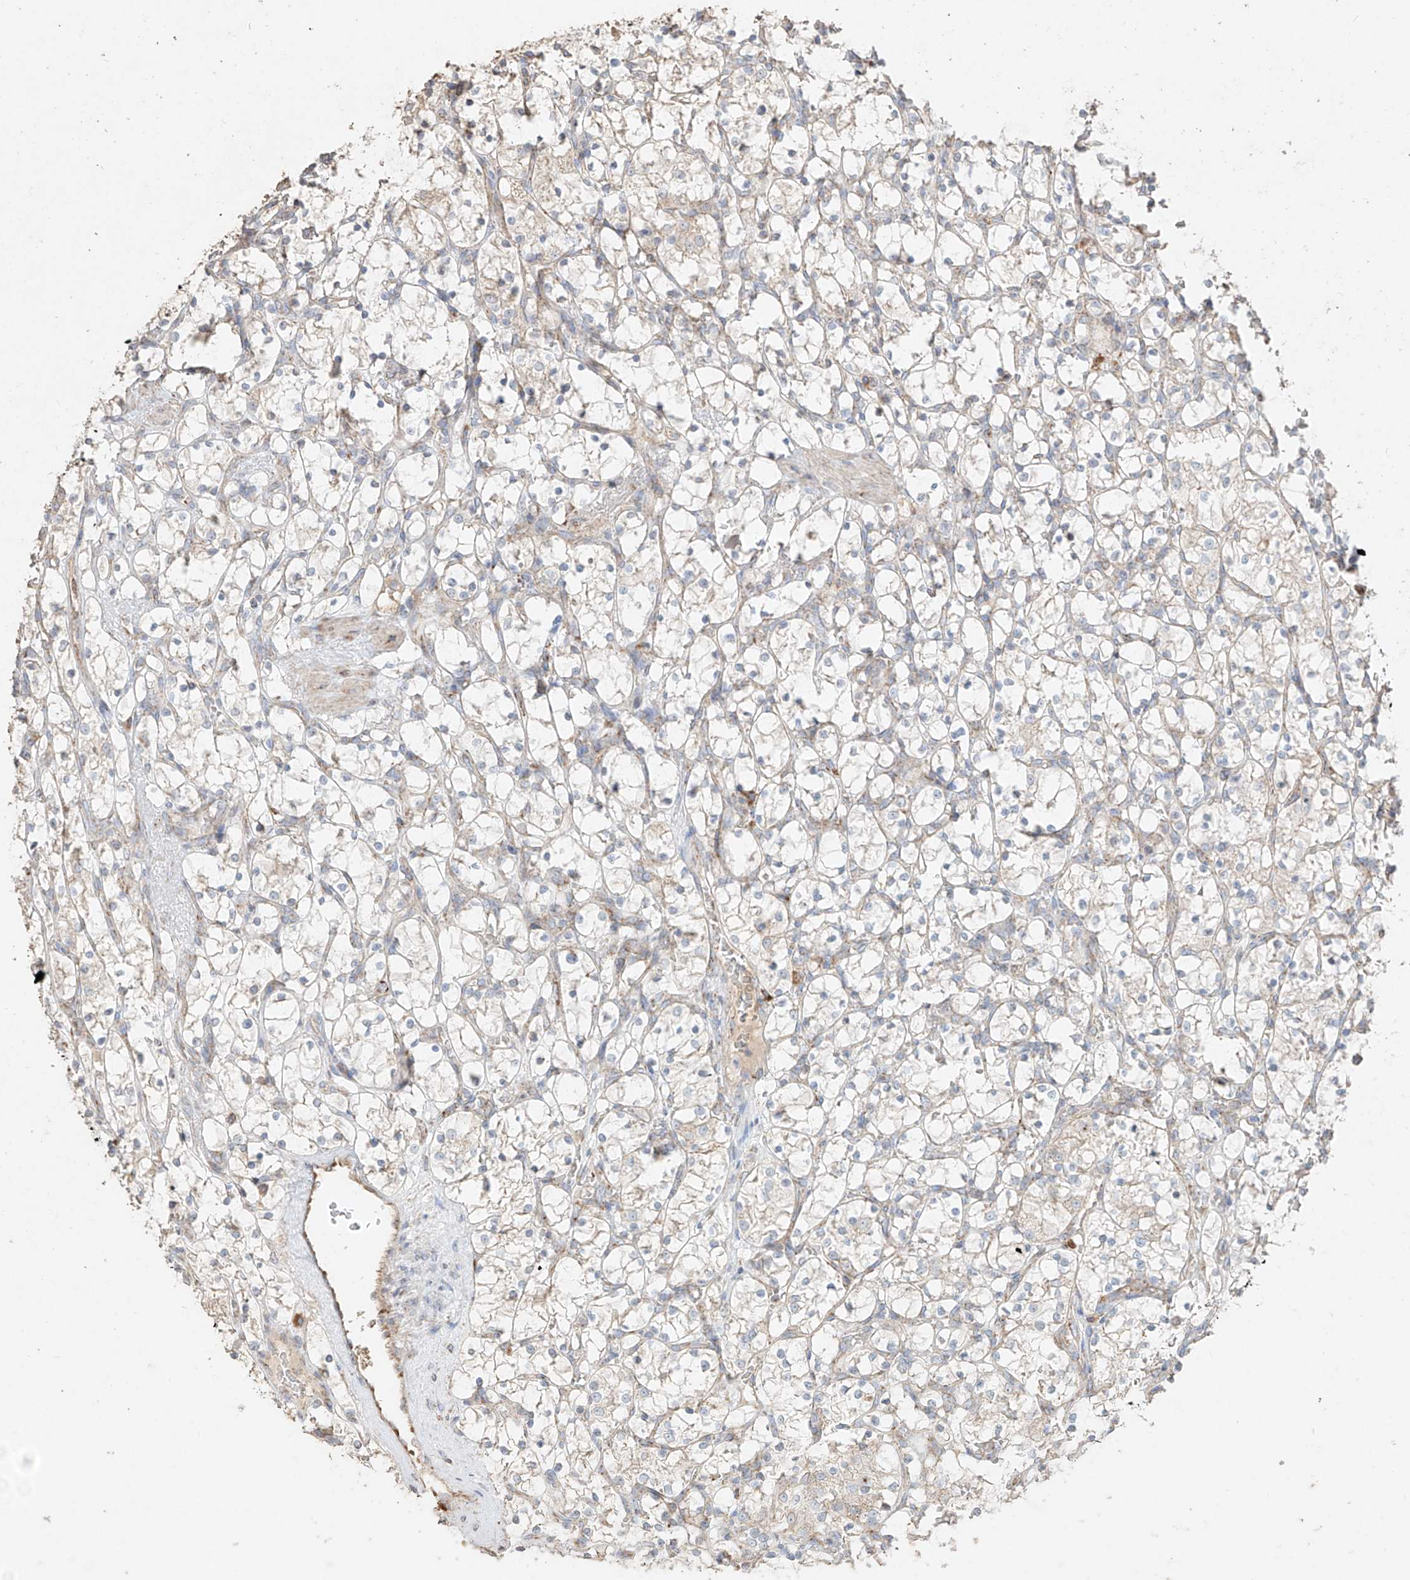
{"staining": {"intensity": "negative", "quantity": "none", "location": "none"}, "tissue": "renal cancer", "cell_type": "Tumor cells", "image_type": "cancer", "snomed": [{"axis": "morphology", "description": "Adenocarcinoma, NOS"}, {"axis": "topography", "description": "Kidney"}], "caption": "There is no significant positivity in tumor cells of renal cancer (adenocarcinoma). (DAB immunohistochemistry visualized using brightfield microscopy, high magnification).", "gene": "COLGALT2", "patient": {"sex": "female", "age": 69}}